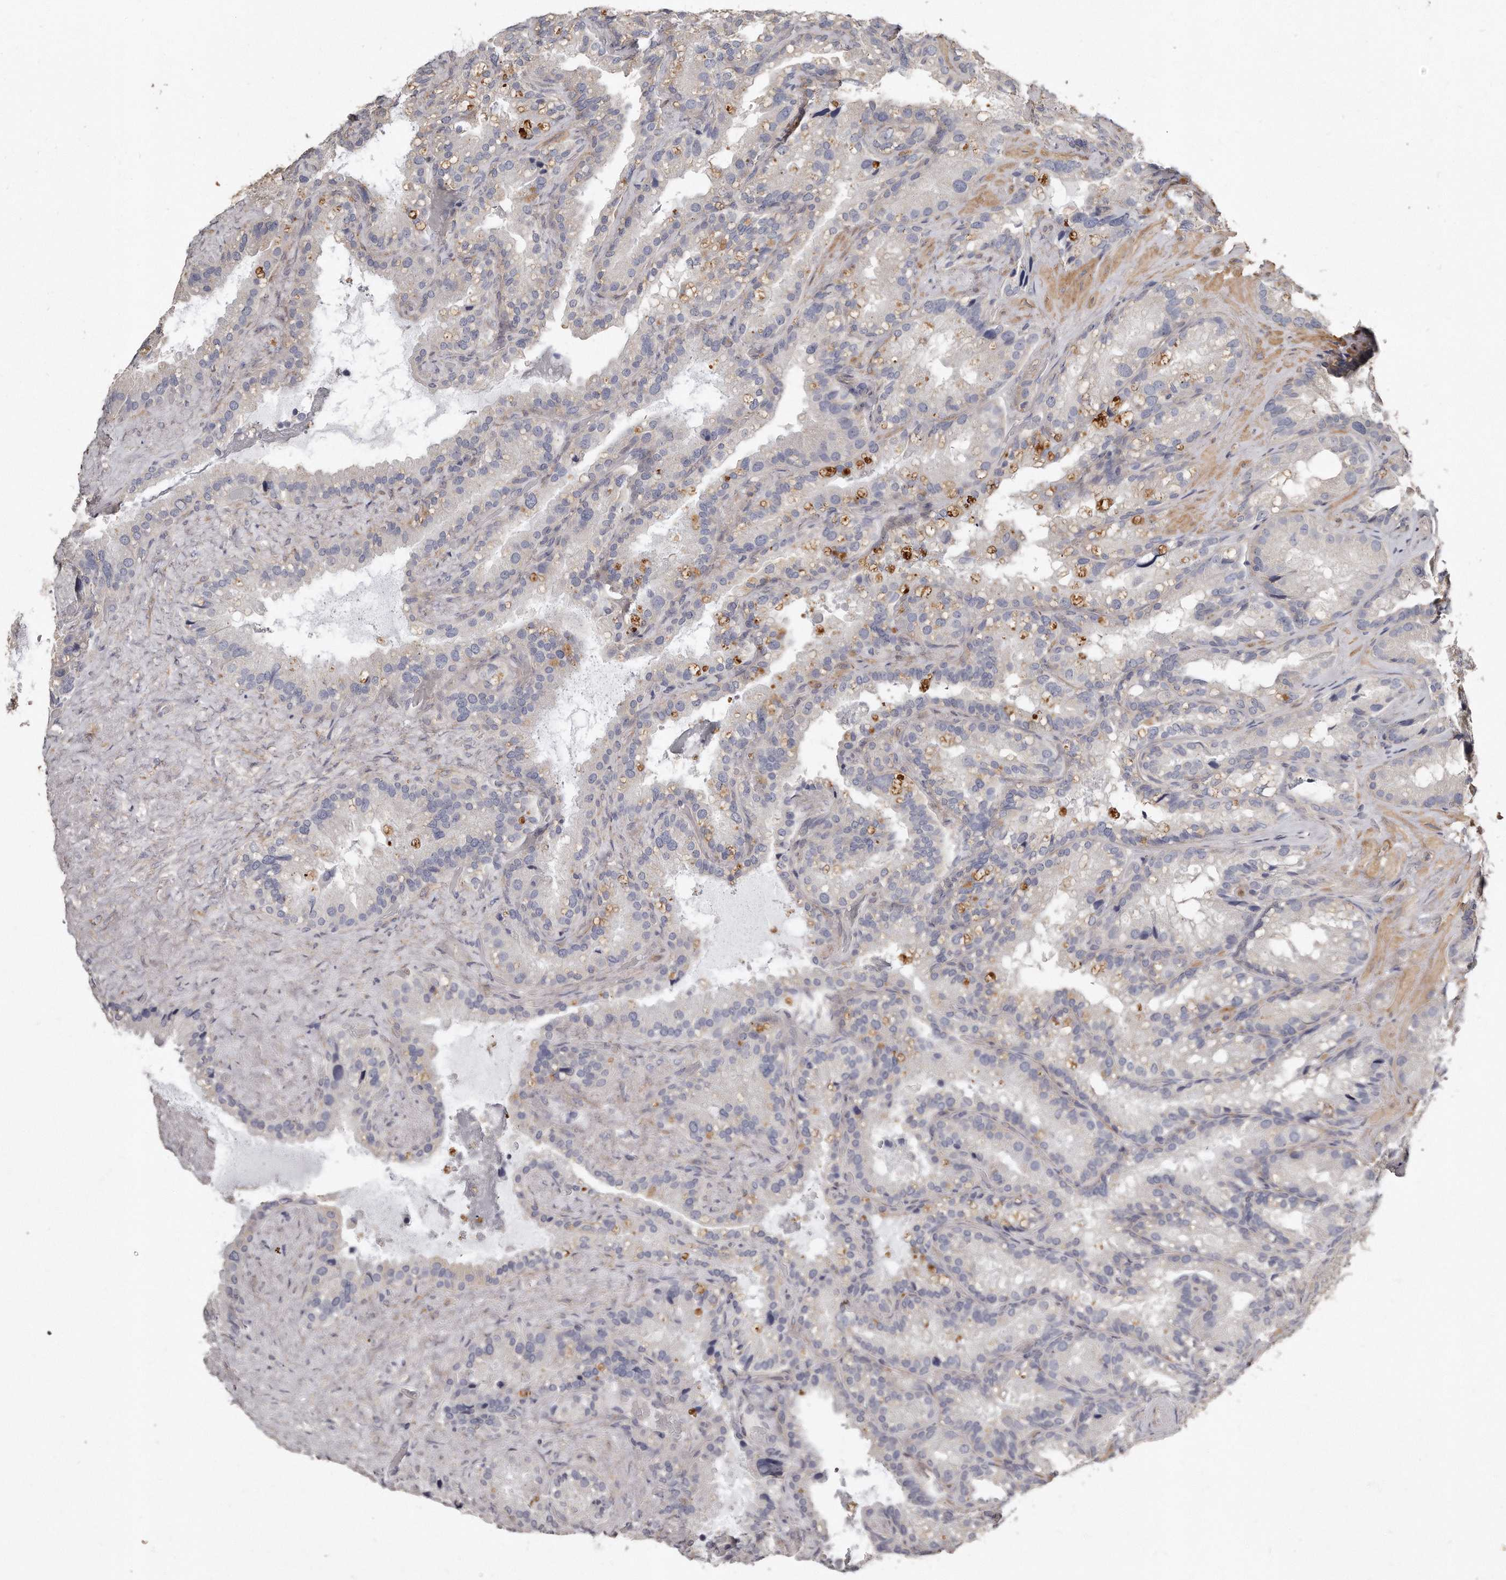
{"staining": {"intensity": "negative", "quantity": "none", "location": "none"}, "tissue": "seminal vesicle", "cell_type": "Glandular cells", "image_type": "normal", "snomed": [{"axis": "morphology", "description": "Normal tissue, NOS"}, {"axis": "topography", "description": "Prostate"}, {"axis": "topography", "description": "Seminal veicle"}], "caption": "This micrograph is of normal seminal vesicle stained with IHC to label a protein in brown with the nuclei are counter-stained blue. There is no staining in glandular cells. Nuclei are stained in blue.", "gene": "LMOD1", "patient": {"sex": "male", "age": 68}}